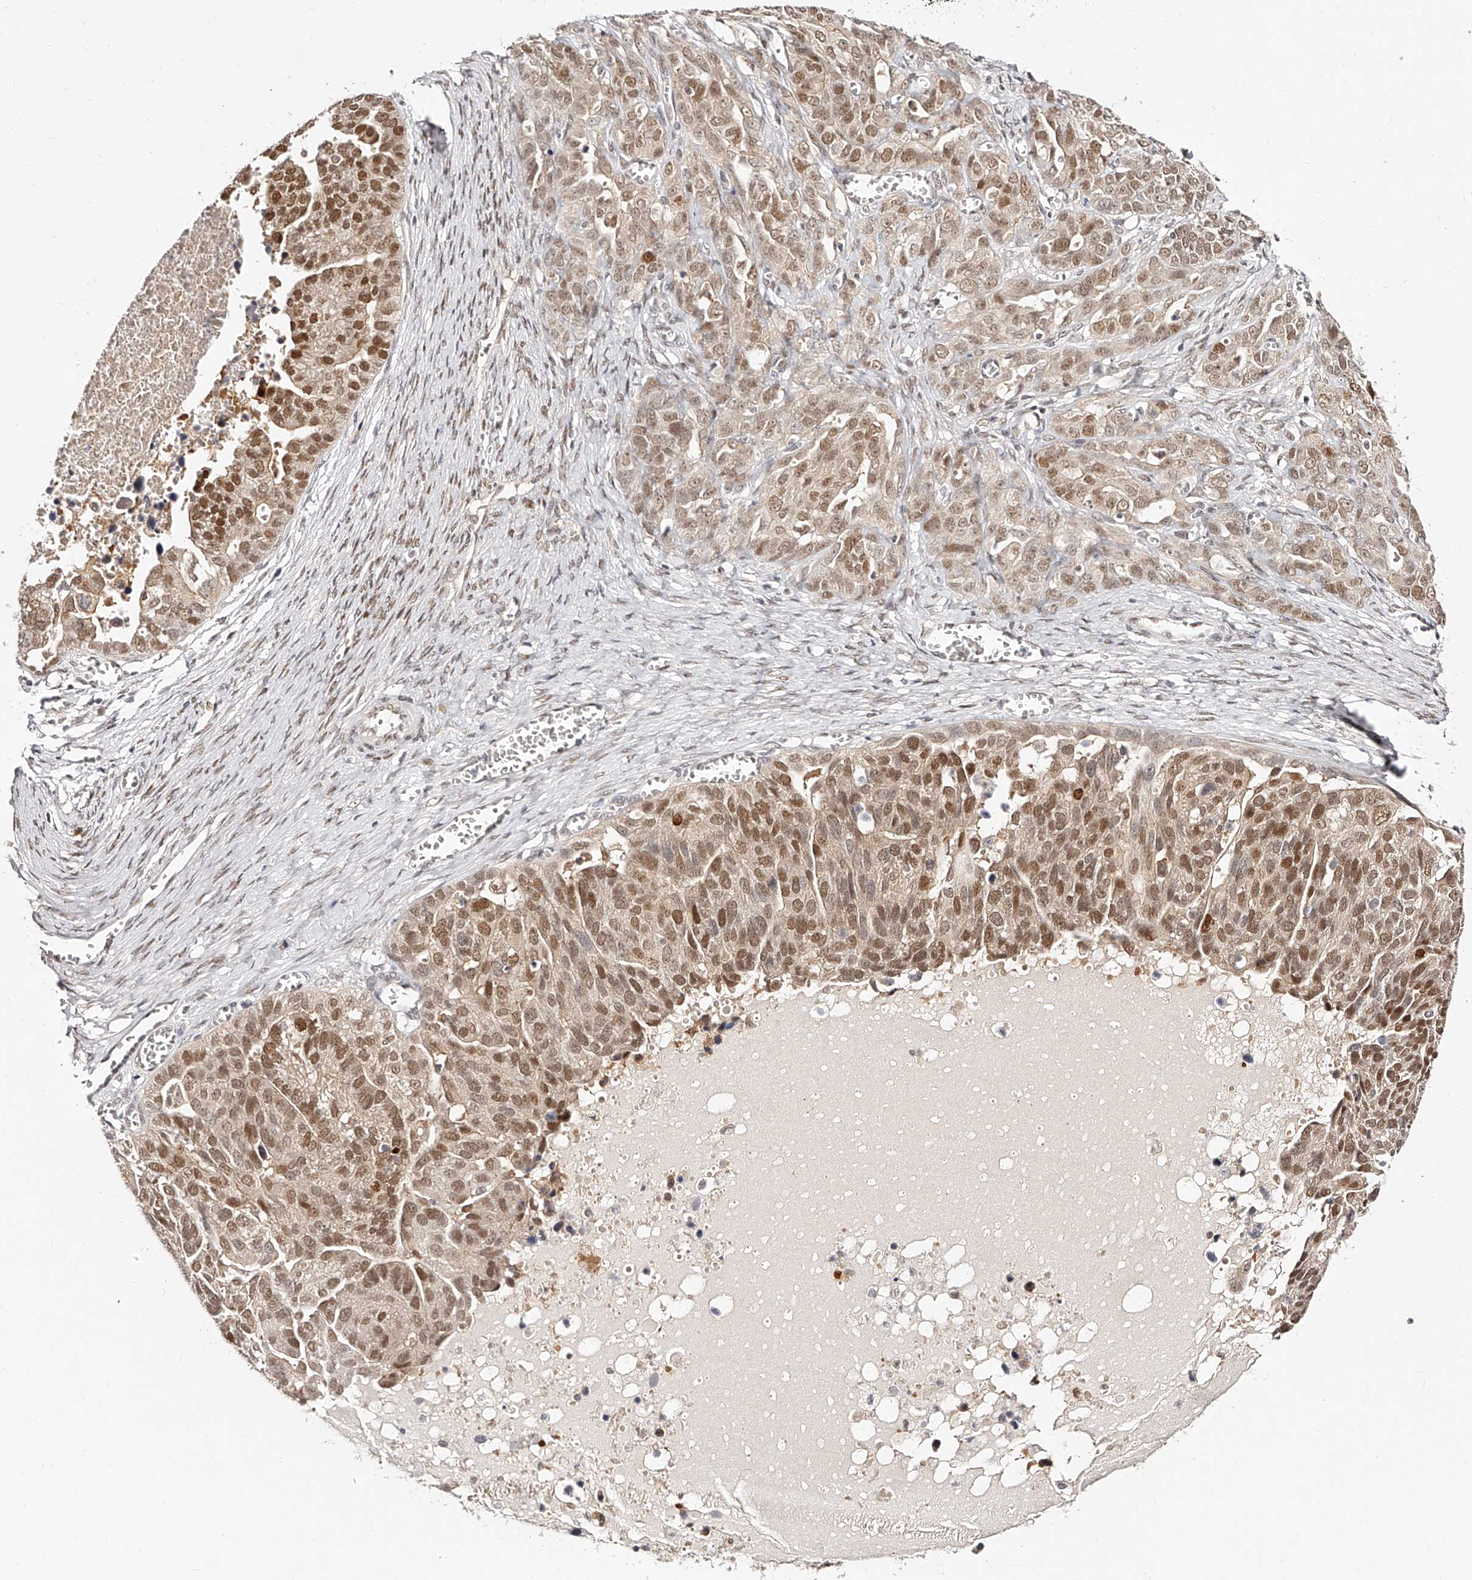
{"staining": {"intensity": "moderate", "quantity": ">75%", "location": "cytoplasmic/membranous,nuclear"}, "tissue": "ovarian cancer", "cell_type": "Tumor cells", "image_type": "cancer", "snomed": [{"axis": "morphology", "description": "Cystadenocarcinoma, serous, NOS"}, {"axis": "topography", "description": "Ovary"}], "caption": "Protein analysis of ovarian cancer (serous cystadenocarcinoma) tissue displays moderate cytoplasmic/membranous and nuclear expression in approximately >75% of tumor cells.", "gene": "USF3", "patient": {"sex": "female", "age": 44}}